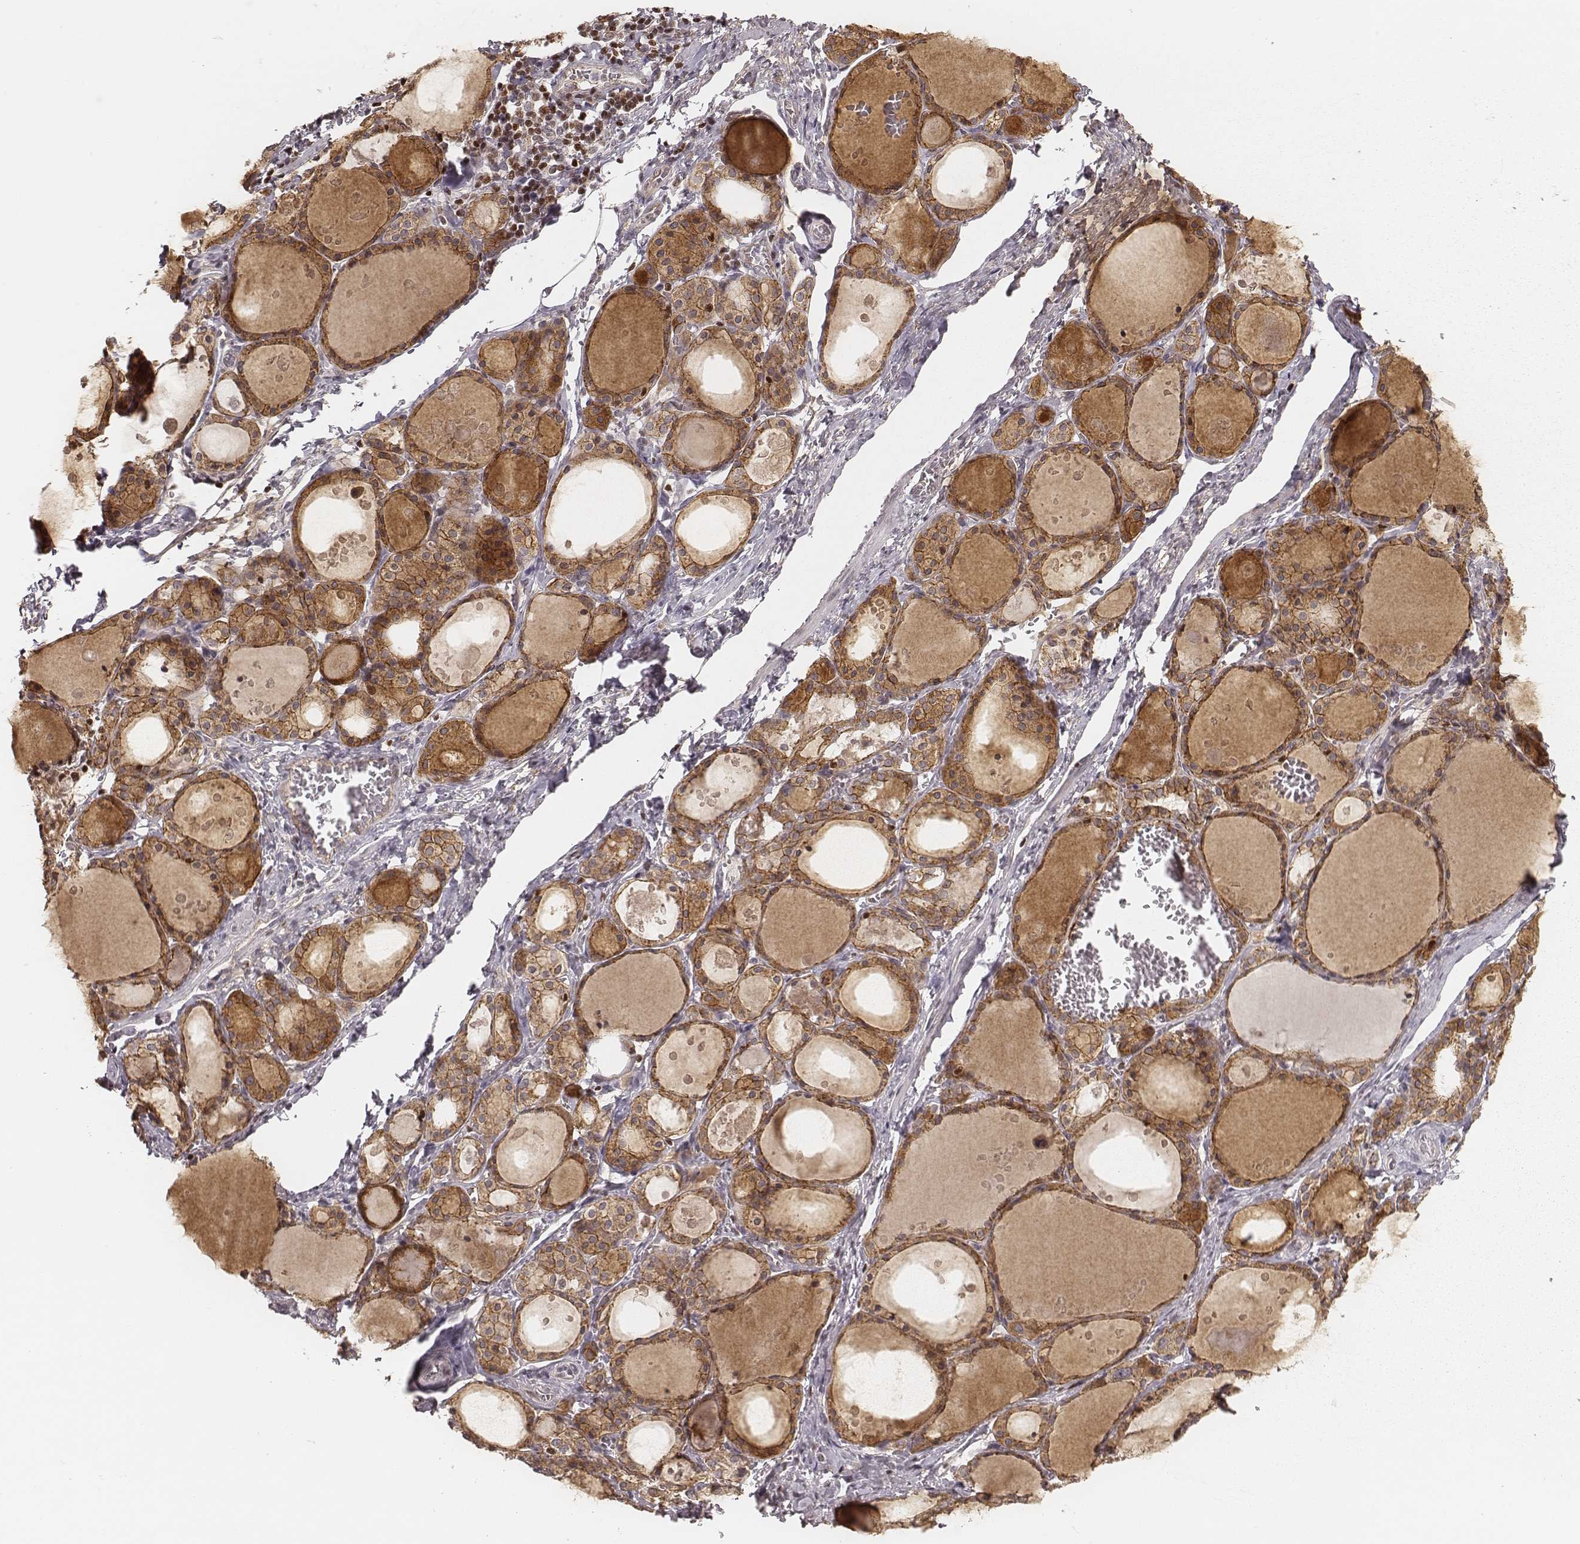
{"staining": {"intensity": "strong", "quantity": ">75%", "location": "cytoplasmic/membranous"}, "tissue": "thyroid gland", "cell_type": "Glandular cells", "image_type": "normal", "snomed": [{"axis": "morphology", "description": "Normal tissue, NOS"}, {"axis": "topography", "description": "Thyroid gland"}], "caption": "This histopathology image demonstrates normal thyroid gland stained with immunohistochemistry to label a protein in brown. The cytoplasmic/membranous of glandular cells show strong positivity for the protein. Nuclei are counter-stained blue.", "gene": "WDR59", "patient": {"sex": "male", "age": 68}}